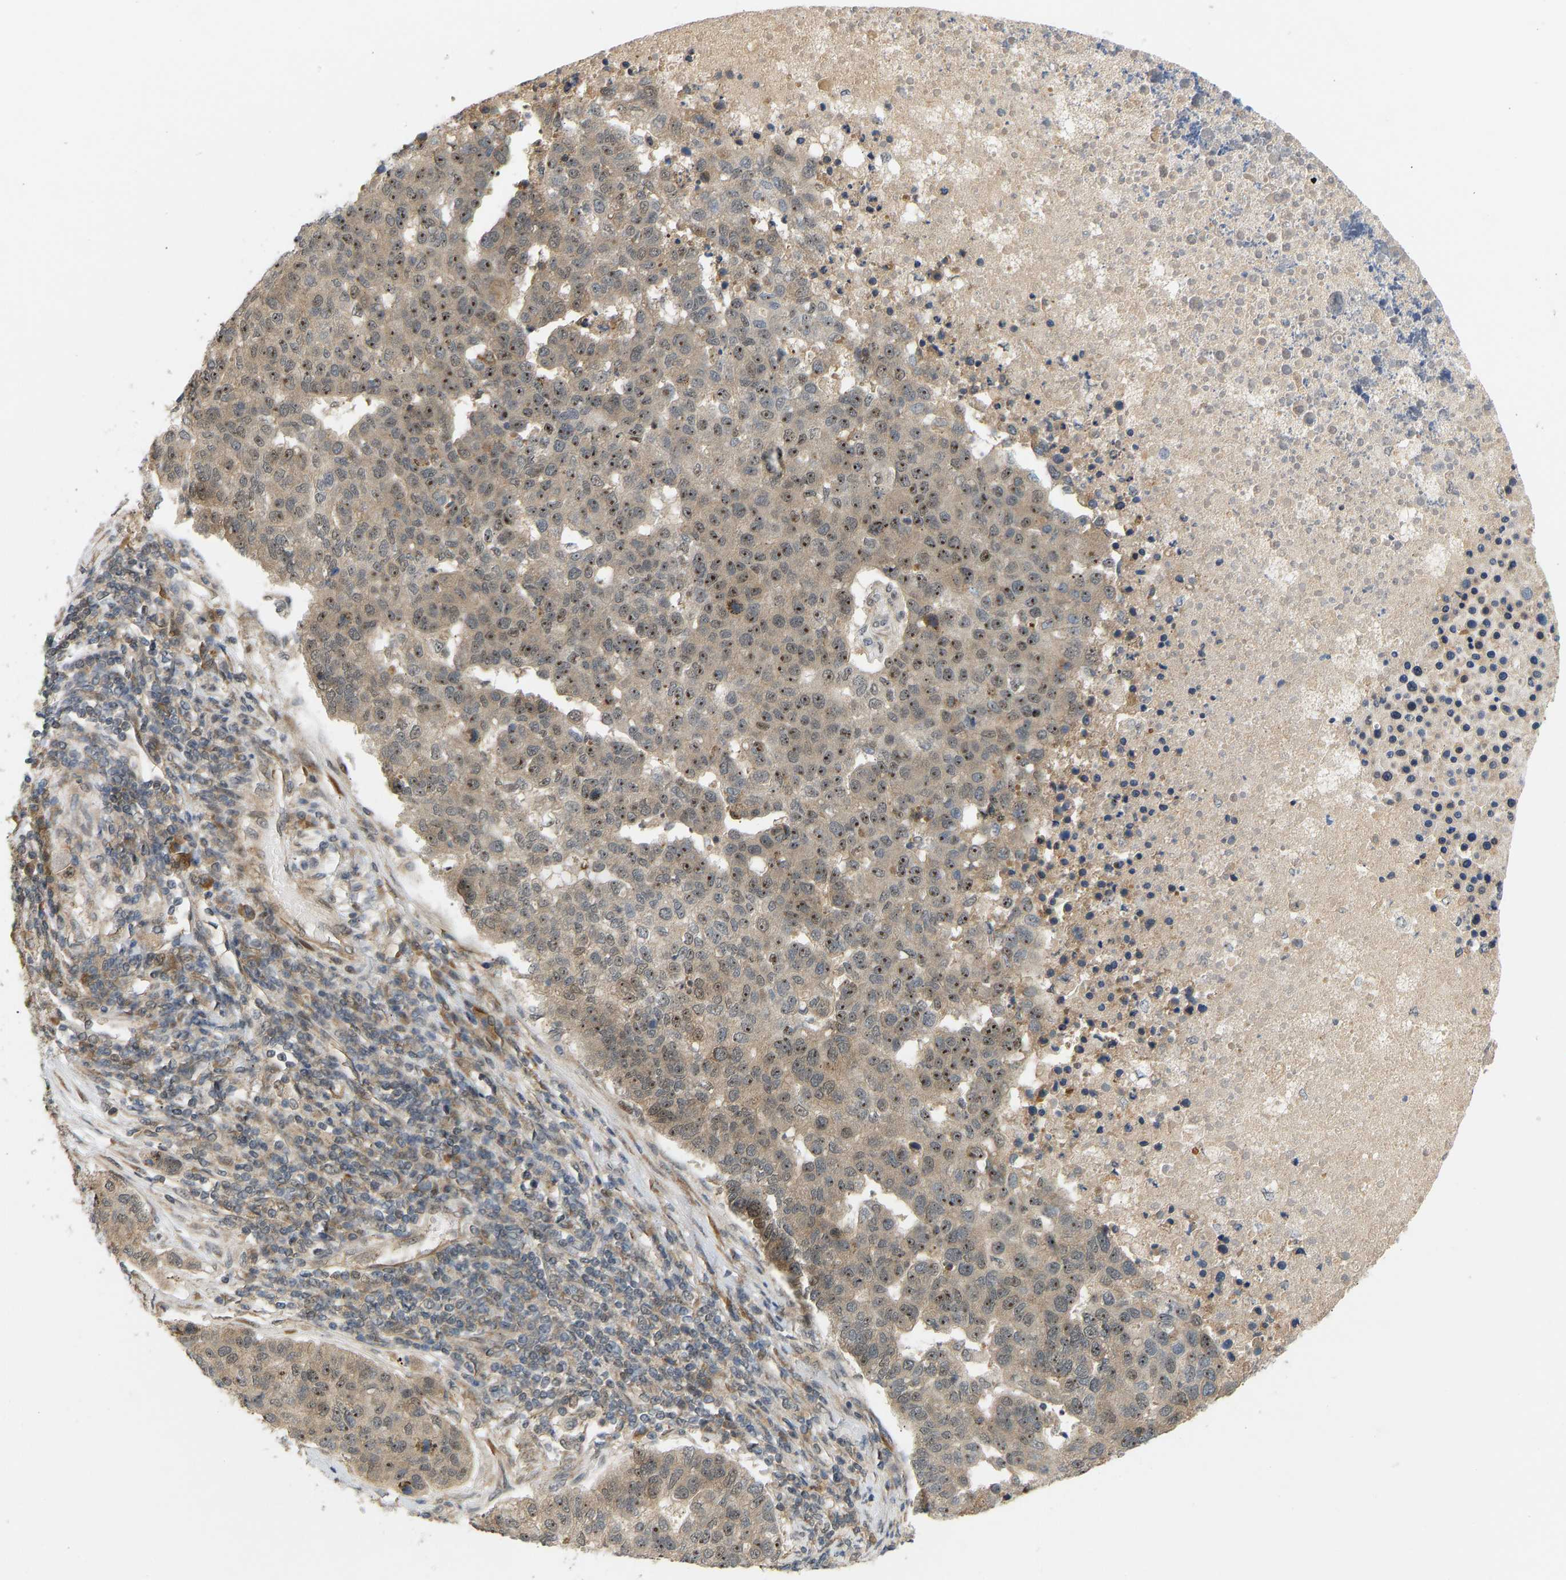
{"staining": {"intensity": "moderate", "quantity": ">75%", "location": "nuclear"}, "tissue": "pancreatic cancer", "cell_type": "Tumor cells", "image_type": "cancer", "snomed": [{"axis": "morphology", "description": "Adenocarcinoma, NOS"}, {"axis": "topography", "description": "Pancreas"}], "caption": "Moderate nuclear expression for a protein is identified in about >75% of tumor cells of pancreatic adenocarcinoma using immunohistochemistry.", "gene": "BAG1", "patient": {"sex": "female", "age": 61}}